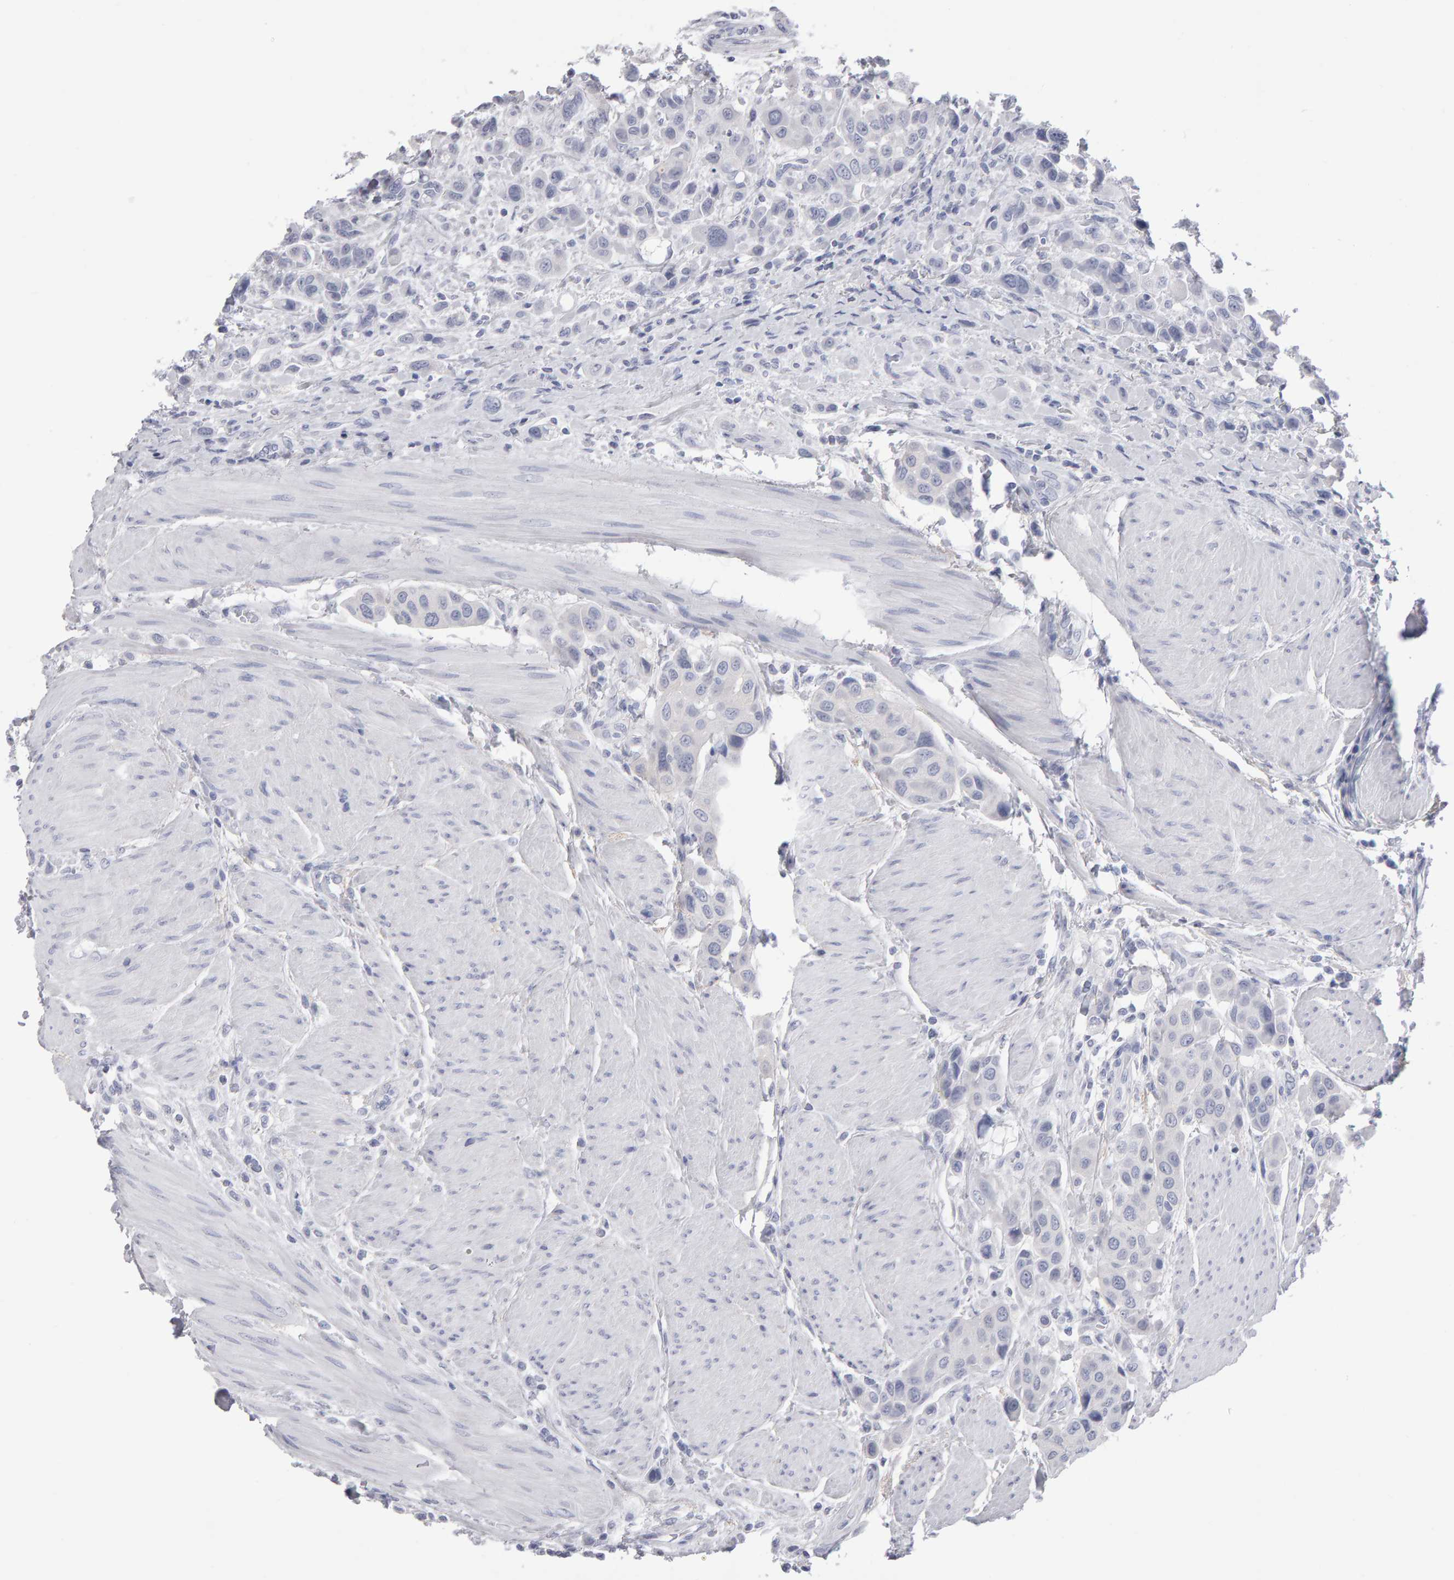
{"staining": {"intensity": "negative", "quantity": "none", "location": "none"}, "tissue": "urothelial cancer", "cell_type": "Tumor cells", "image_type": "cancer", "snomed": [{"axis": "morphology", "description": "Urothelial carcinoma, High grade"}, {"axis": "topography", "description": "Urinary bladder"}], "caption": "IHC of urothelial carcinoma (high-grade) exhibits no expression in tumor cells.", "gene": "NCDN", "patient": {"sex": "male", "age": 50}}